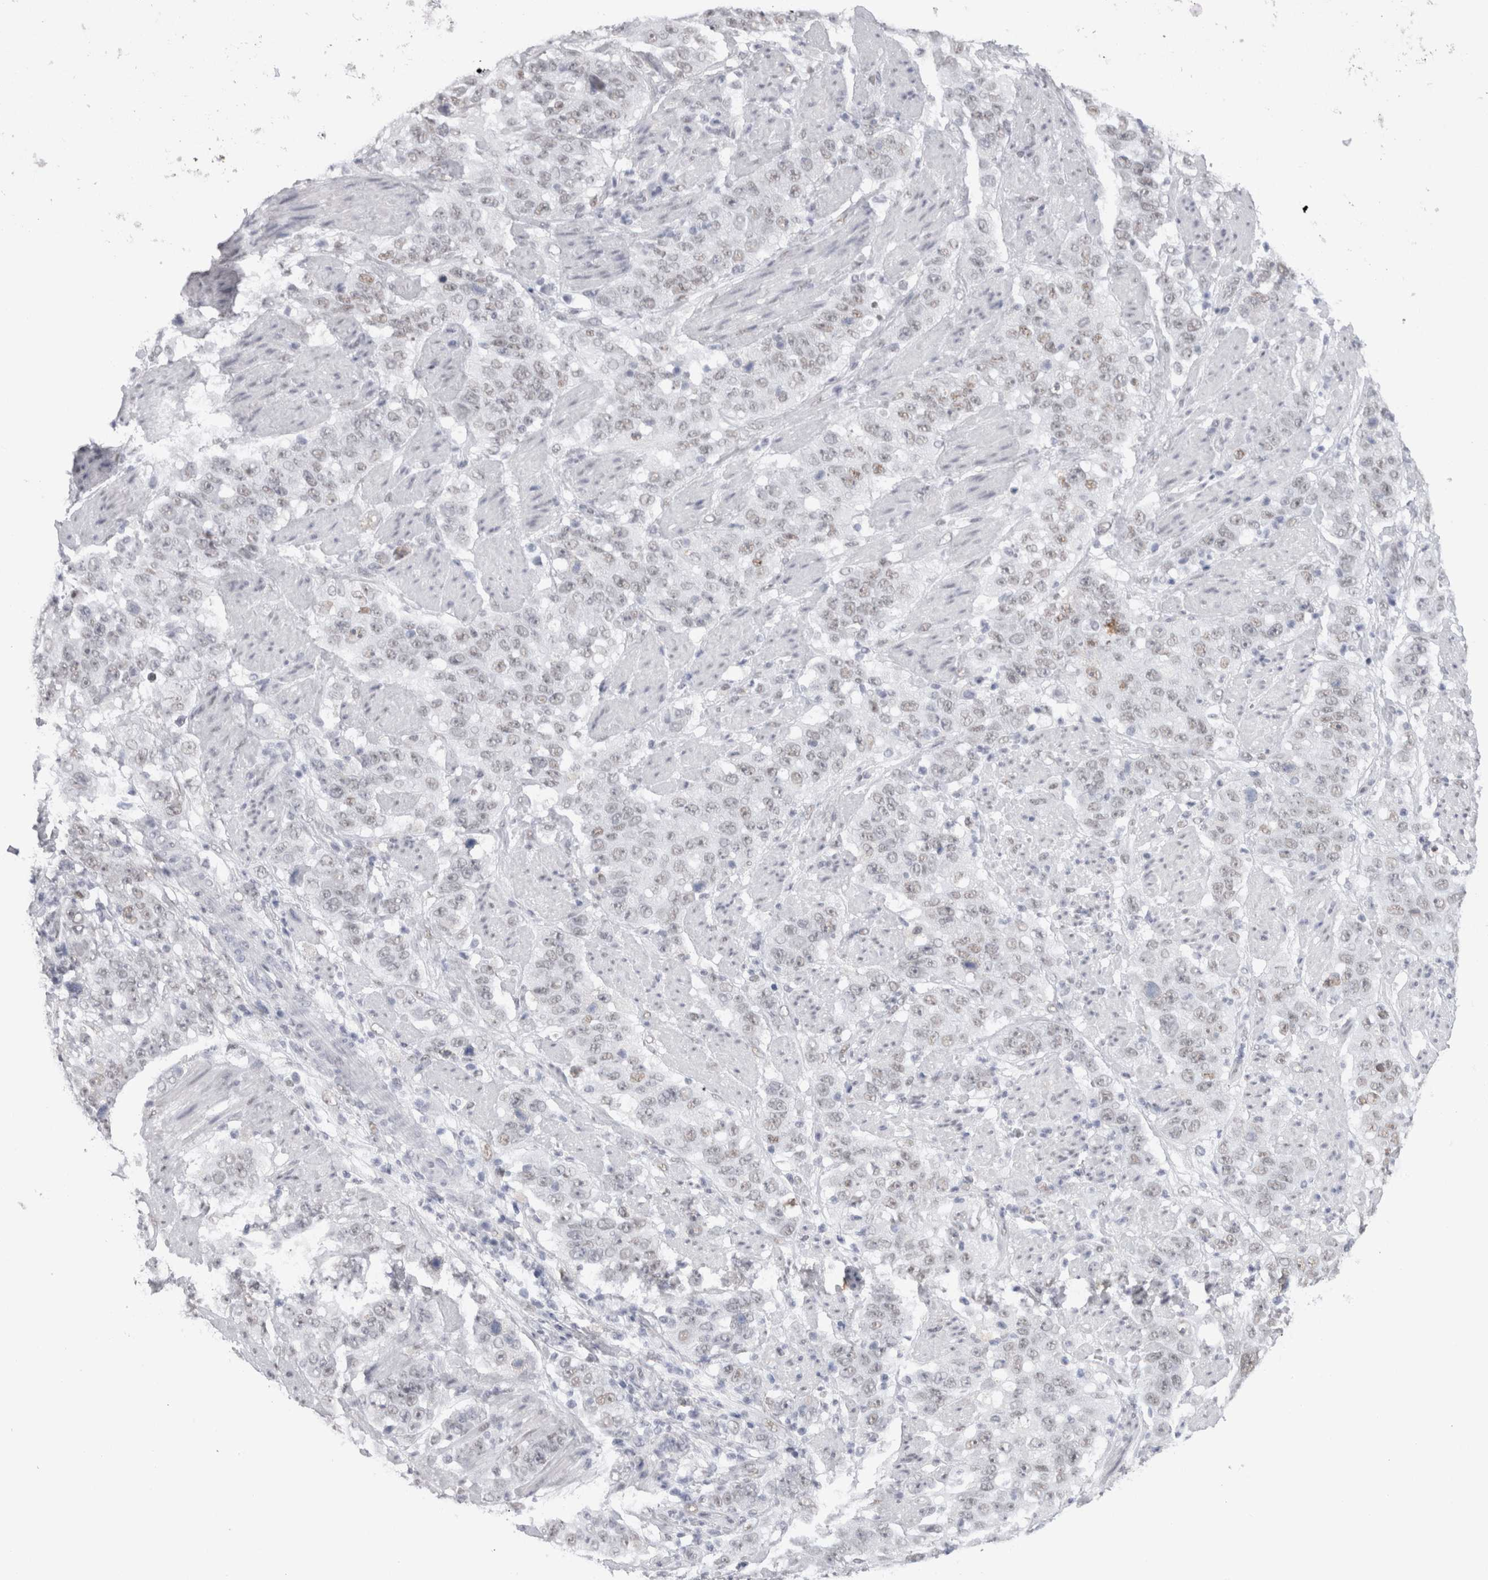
{"staining": {"intensity": "weak", "quantity": "<25%", "location": "nuclear"}, "tissue": "stomach cancer", "cell_type": "Tumor cells", "image_type": "cancer", "snomed": [{"axis": "morphology", "description": "Adenocarcinoma, NOS"}, {"axis": "topography", "description": "Stomach"}], "caption": "A high-resolution image shows immunohistochemistry (IHC) staining of adenocarcinoma (stomach), which displays no significant positivity in tumor cells.", "gene": "API5", "patient": {"sex": "male", "age": 48}}